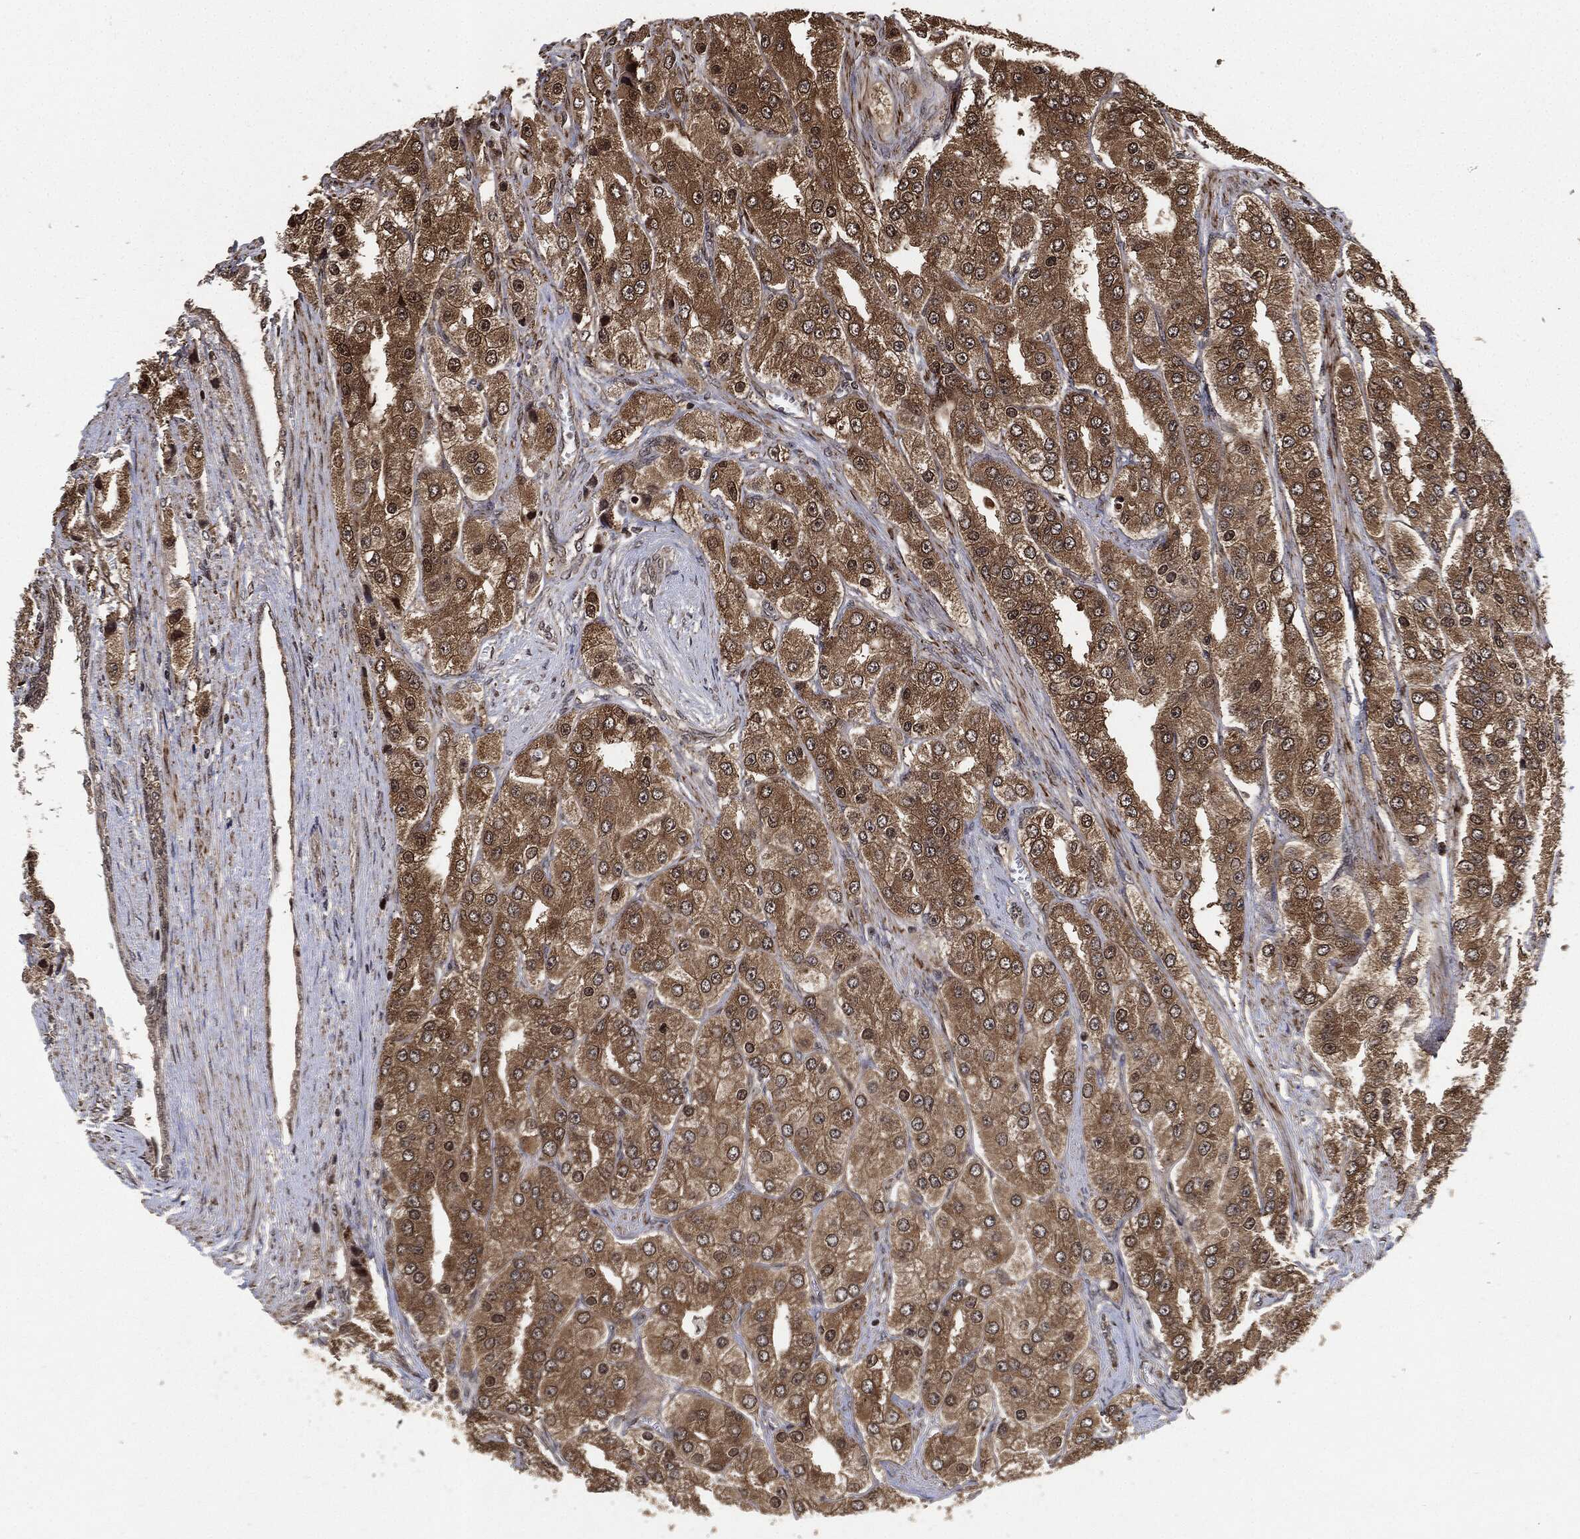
{"staining": {"intensity": "moderate", "quantity": ">75%", "location": "cytoplasmic/membranous"}, "tissue": "prostate cancer", "cell_type": "Tumor cells", "image_type": "cancer", "snomed": [{"axis": "morphology", "description": "Adenocarcinoma, Low grade"}, {"axis": "topography", "description": "Prostate"}], "caption": "A micrograph of adenocarcinoma (low-grade) (prostate) stained for a protein demonstrates moderate cytoplasmic/membranous brown staining in tumor cells.", "gene": "PDK1", "patient": {"sex": "male", "age": 69}}